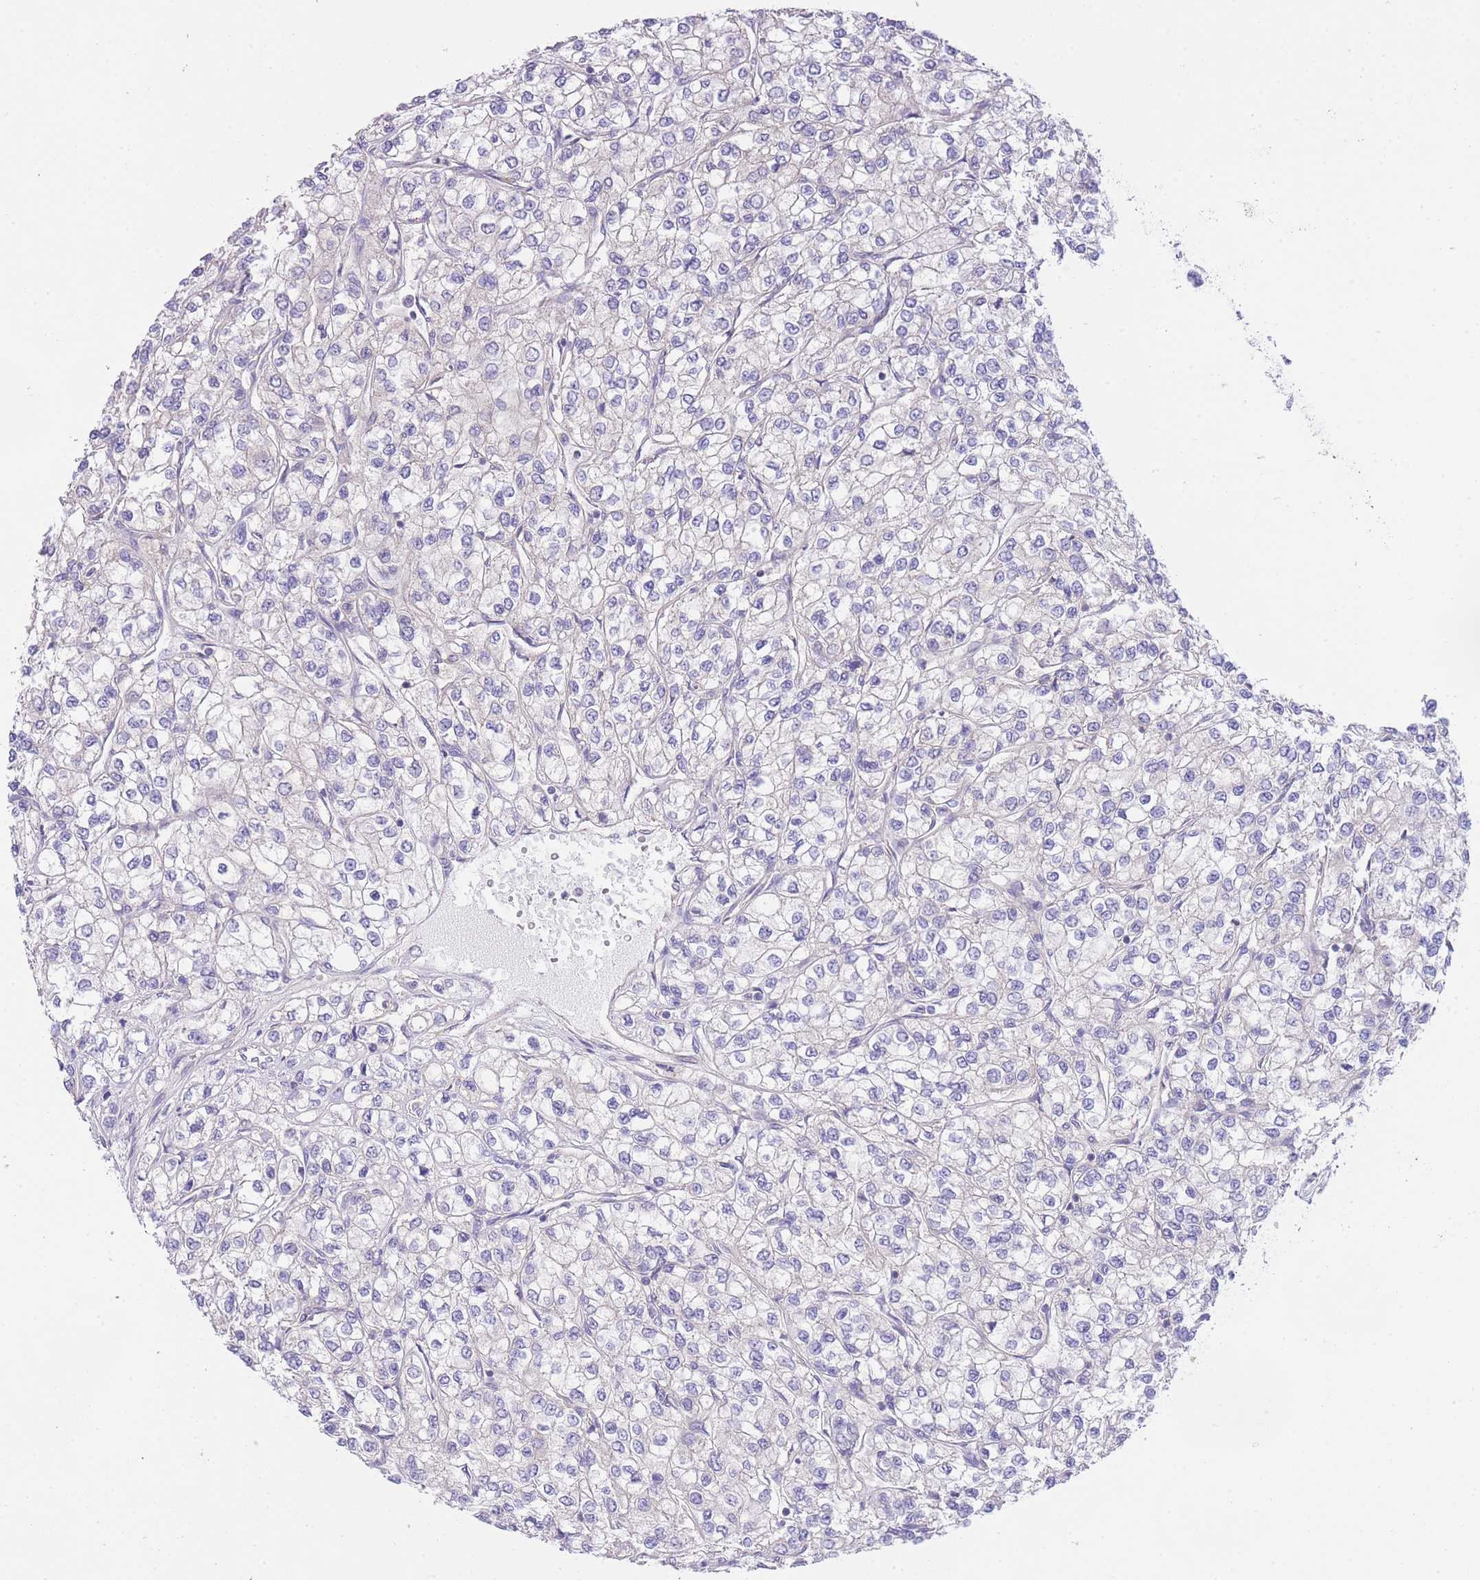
{"staining": {"intensity": "negative", "quantity": "none", "location": "none"}, "tissue": "renal cancer", "cell_type": "Tumor cells", "image_type": "cancer", "snomed": [{"axis": "morphology", "description": "Adenocarcinoma, NOS"}, {"axis": "topography", "description": "Kidney"}], "caption": "Protein analysis of renal cancer demonstrates no significant expression in tumor cells. (Immunohistochemistry (ihc), brightfield microscopy, high magnification).", "gene": "CTBP1", "patient": {"sex": "male", "age": 80}}